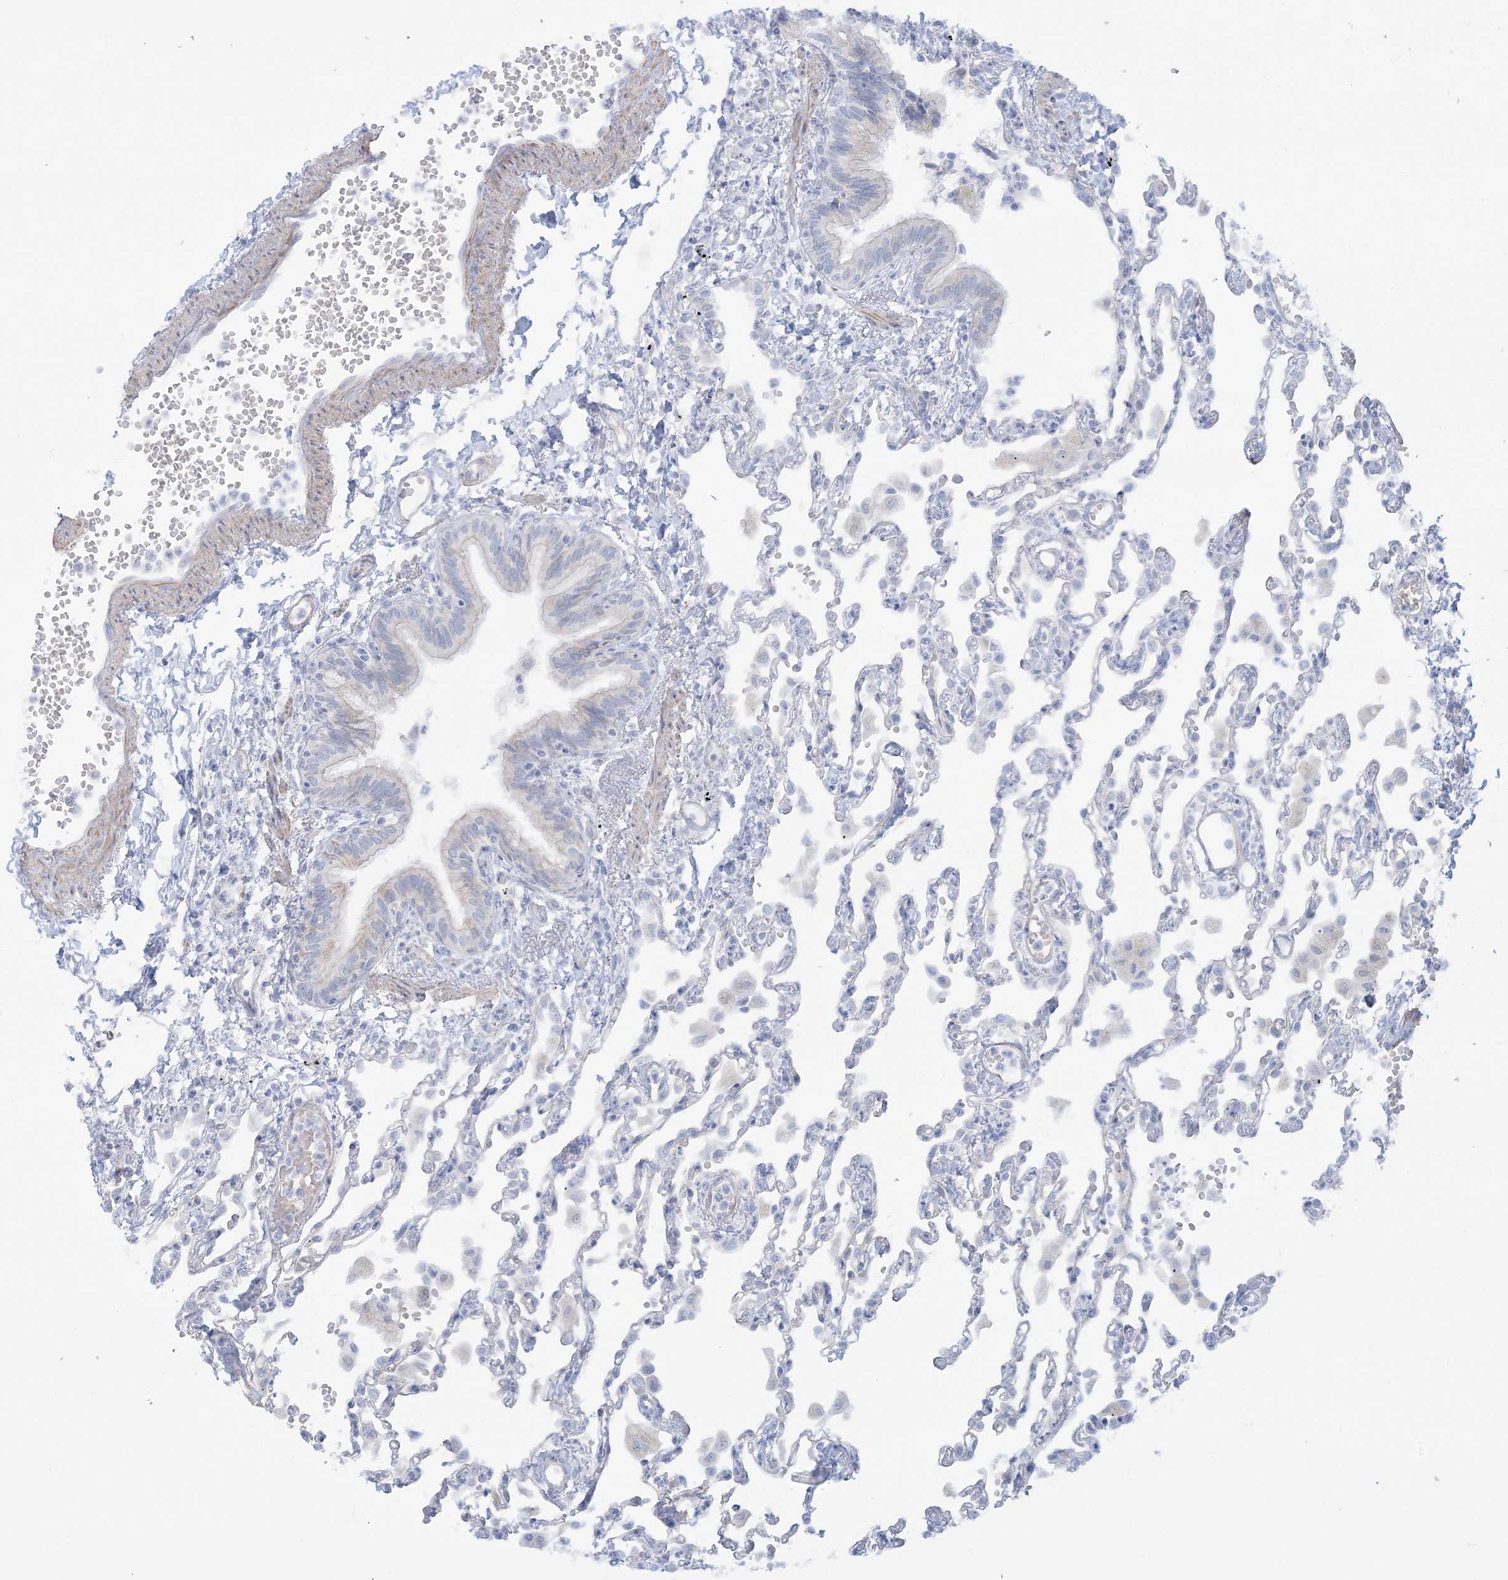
{"staining": {"intensity": "negative", "quantity": "none", "location": "none"}, "tissue": "lung", "cell_type": "Alveolar cells", "image_type": "normal", "snomed": [{"axis": "morphology", "description": "Normal tissue, NOS"}, {"axis": "topography", "description": "Bronchus"}, {"axis": "topography", "description": "Lung"}], "caption": "The histopathology image reveals no staining of alveolar cells in normal lung. (Stains: DAB (3,3'-diaminobenzidine) immunohistochemistry with hematoxylin counter stain, Microscopy: brightfield microscopy at high magnification).", "gene": "AGXT", "patient": {"sex": "female", "age": 49}}